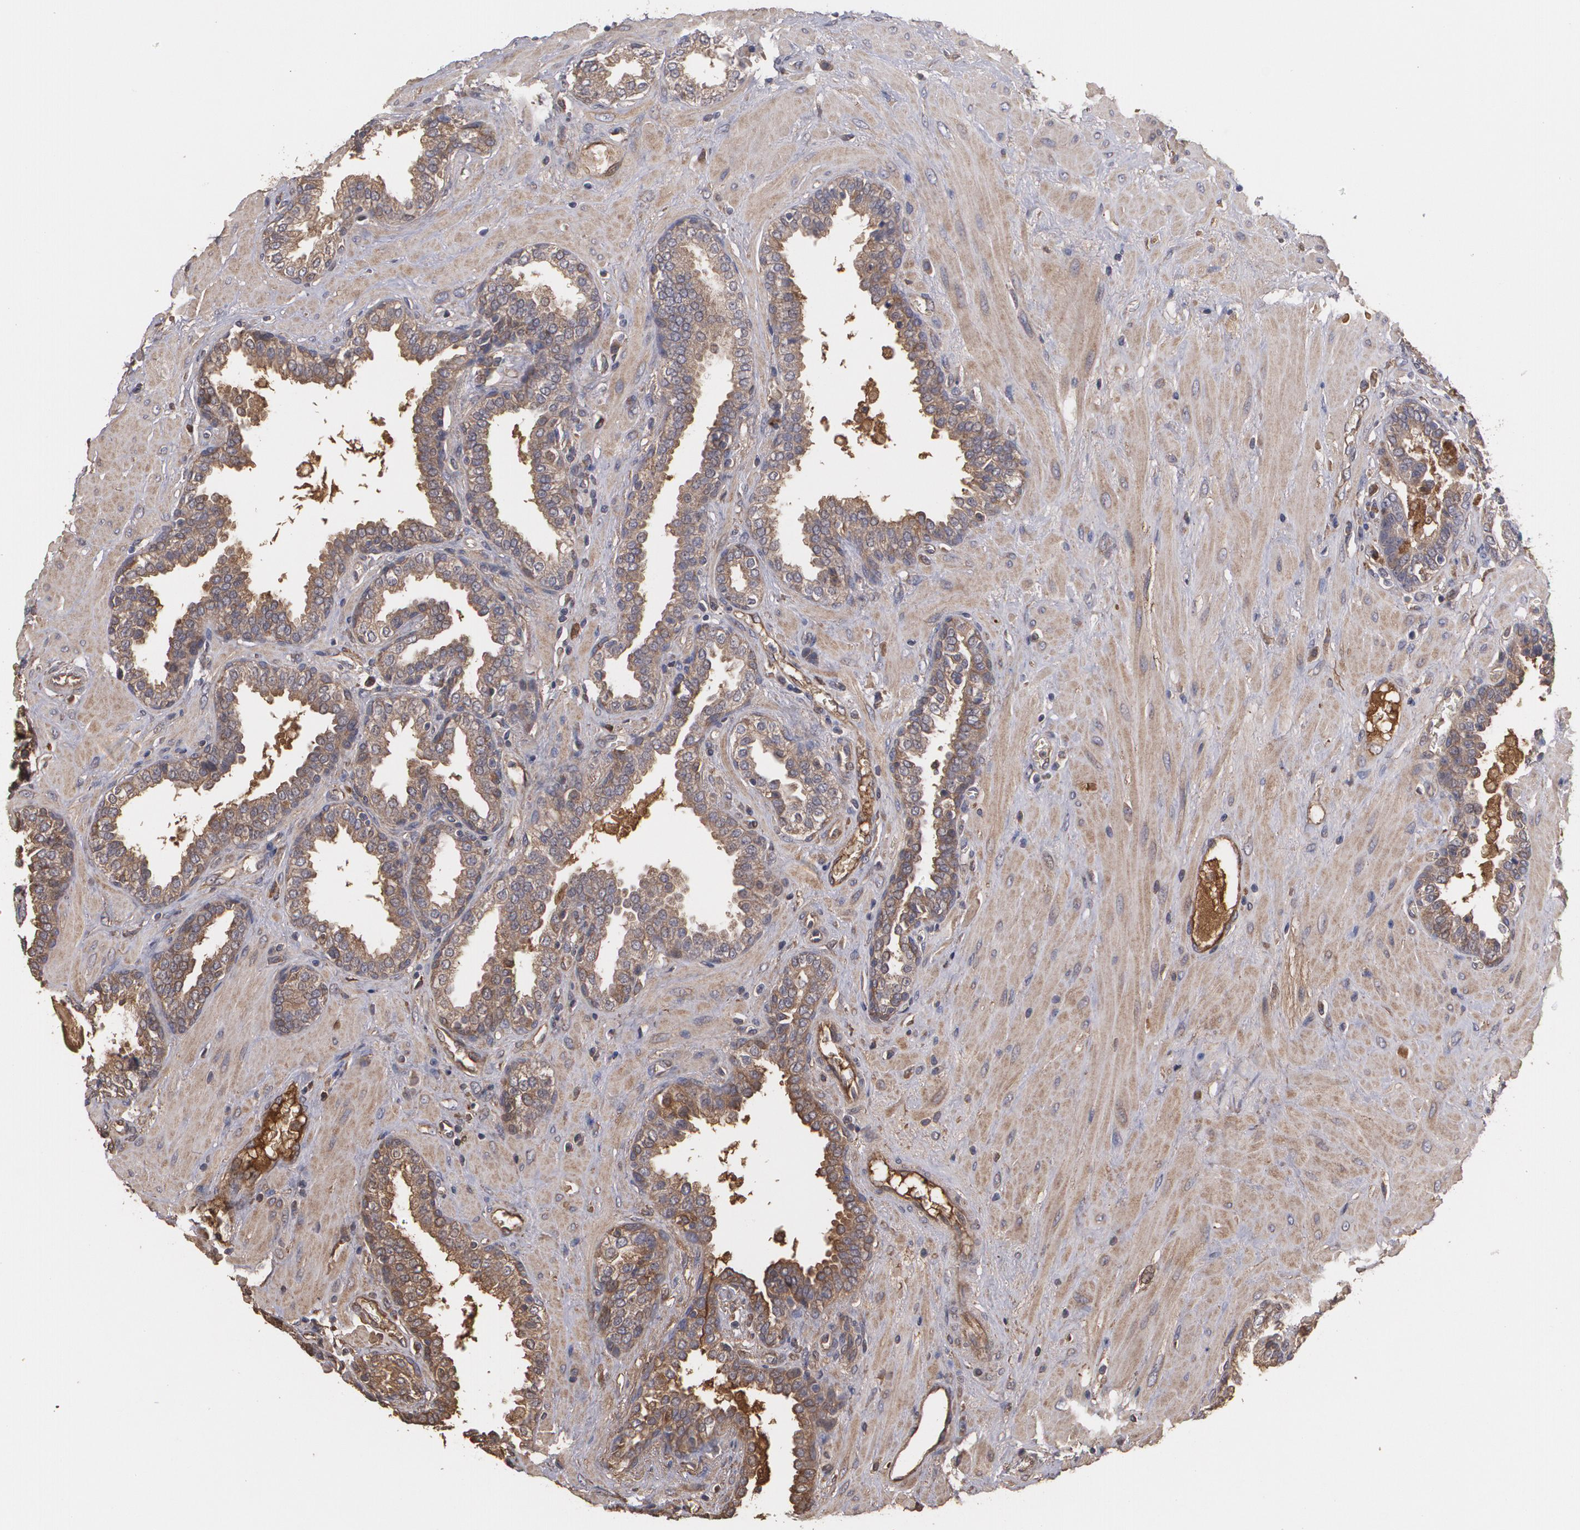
{"staining": {"intensity": "weak", "quantity": ">75%", "location": "cytoplasmic/membranous"}, "tissue": "prostate", "cell_type": "Glandular cells", "image_type": "normal", "snomed": [{"axis": "morphology", "description": "Normal tissue, NOS"}, {"axis": "topography", "description": "Prostate"}], "caption": "Immunohistochemistry histopathology image of benign prostate: prostate stained using immunohistochemistry shows low levels of weak protein expression localized specifically in the cytoplasmic/membranous of glandular cells, appearing as a cytoplasmic/membranous brown color.", "gene": "PON1", "patient": {"sex": "male", "age": 51}}